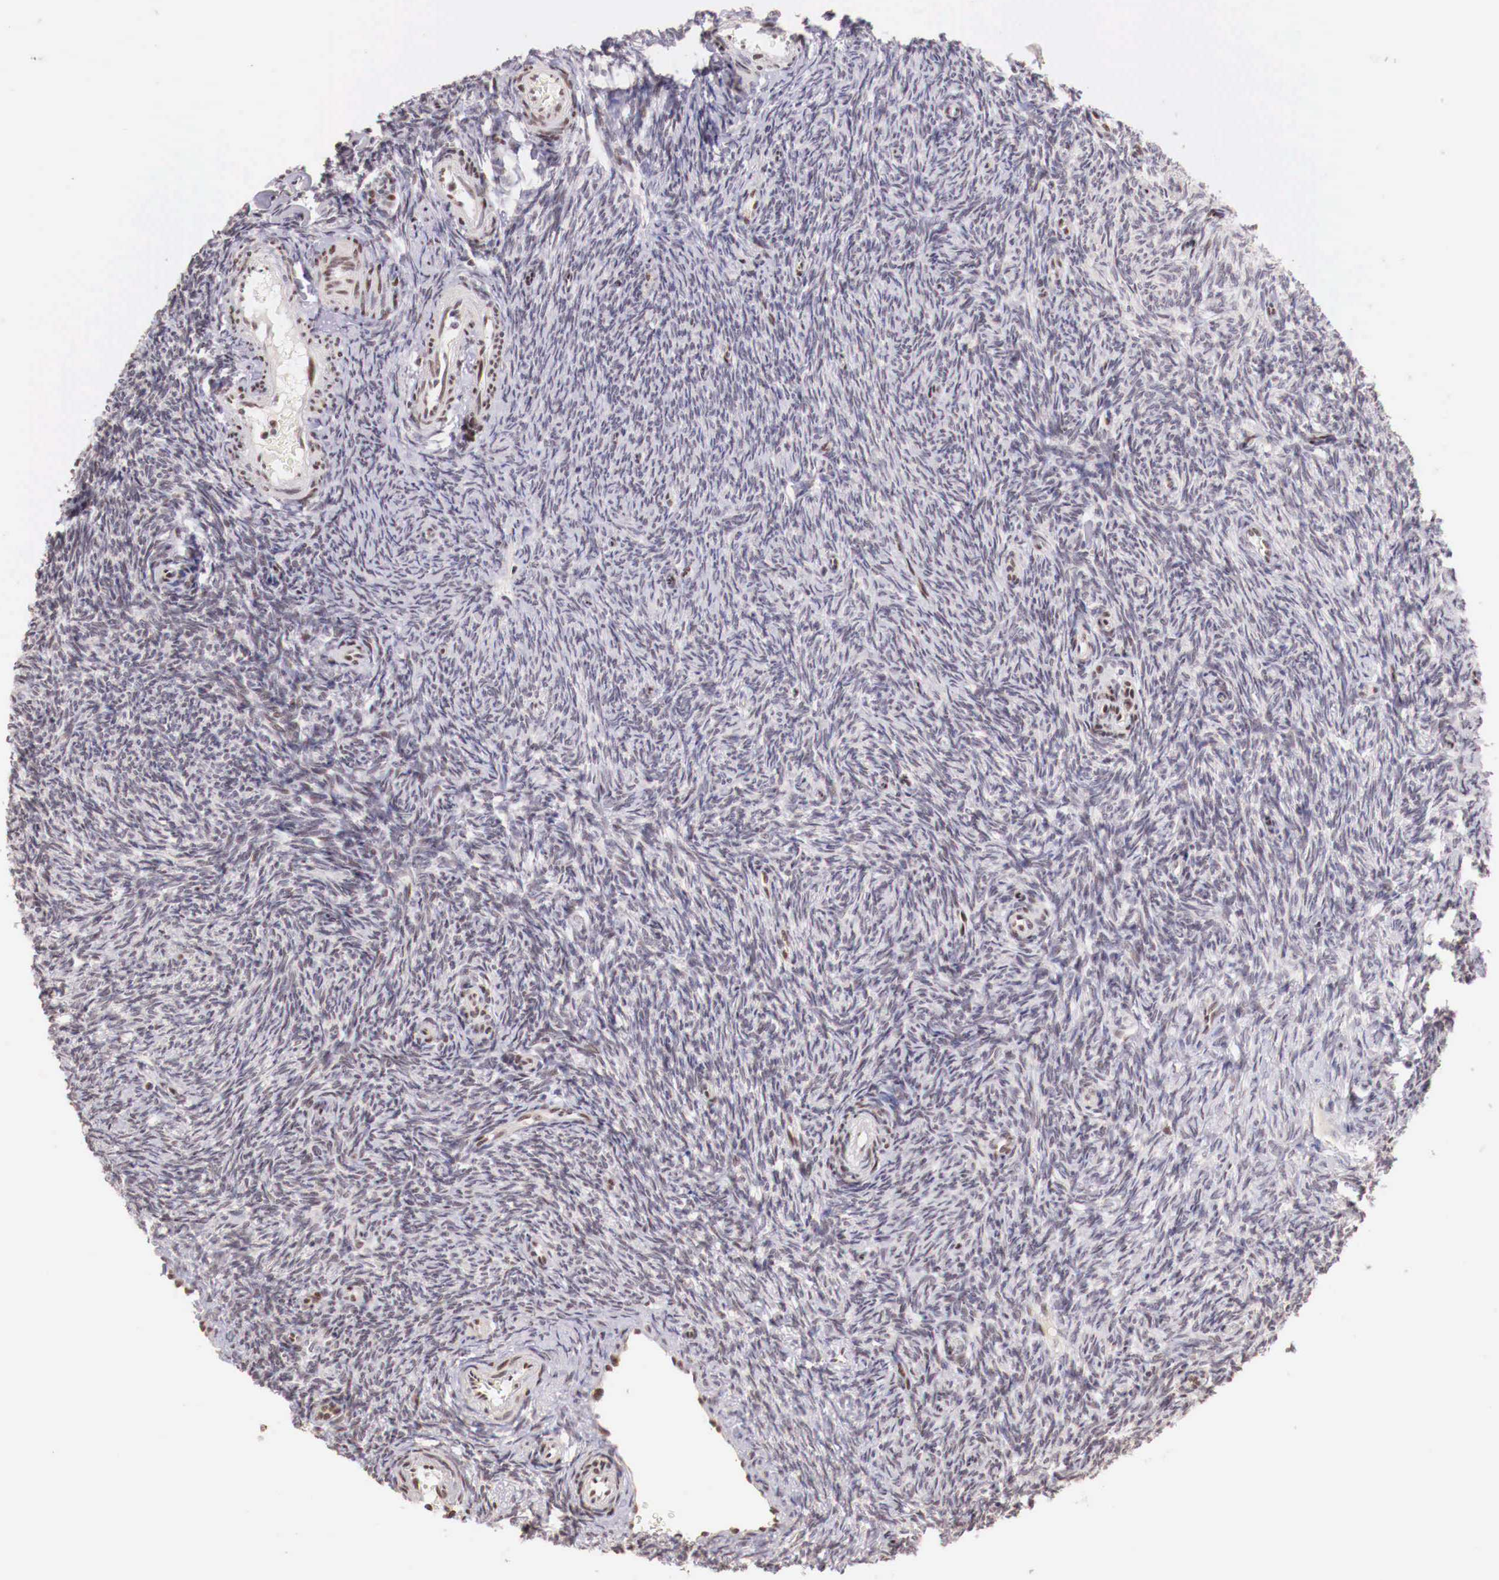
{"staining": {"intensity": "negative", "quantity": "none", "location": "none"}, "tissue": "ovary", "cell_type": "Ovarian stroma cells", "image_type": "normal", "snomed": [{"axis": "morphology", "description": "Normal tissue, NOS"}, {"axis": "topography", "description": "Ovary"}], "caption": "High magnification brightfield microscopy of unremarkable ovary stained with DAB (brown) and counterstained with hematoxylin (blue): ovarian stroma cells show no significant expression. The staining was performed using DAB to visualize the protein expression in brown, while the nuclei were stained in blue with hematoxylin (Magnification: 20x).", "gene": "SP1", "patient": {"sex": "female", "age": 32}}